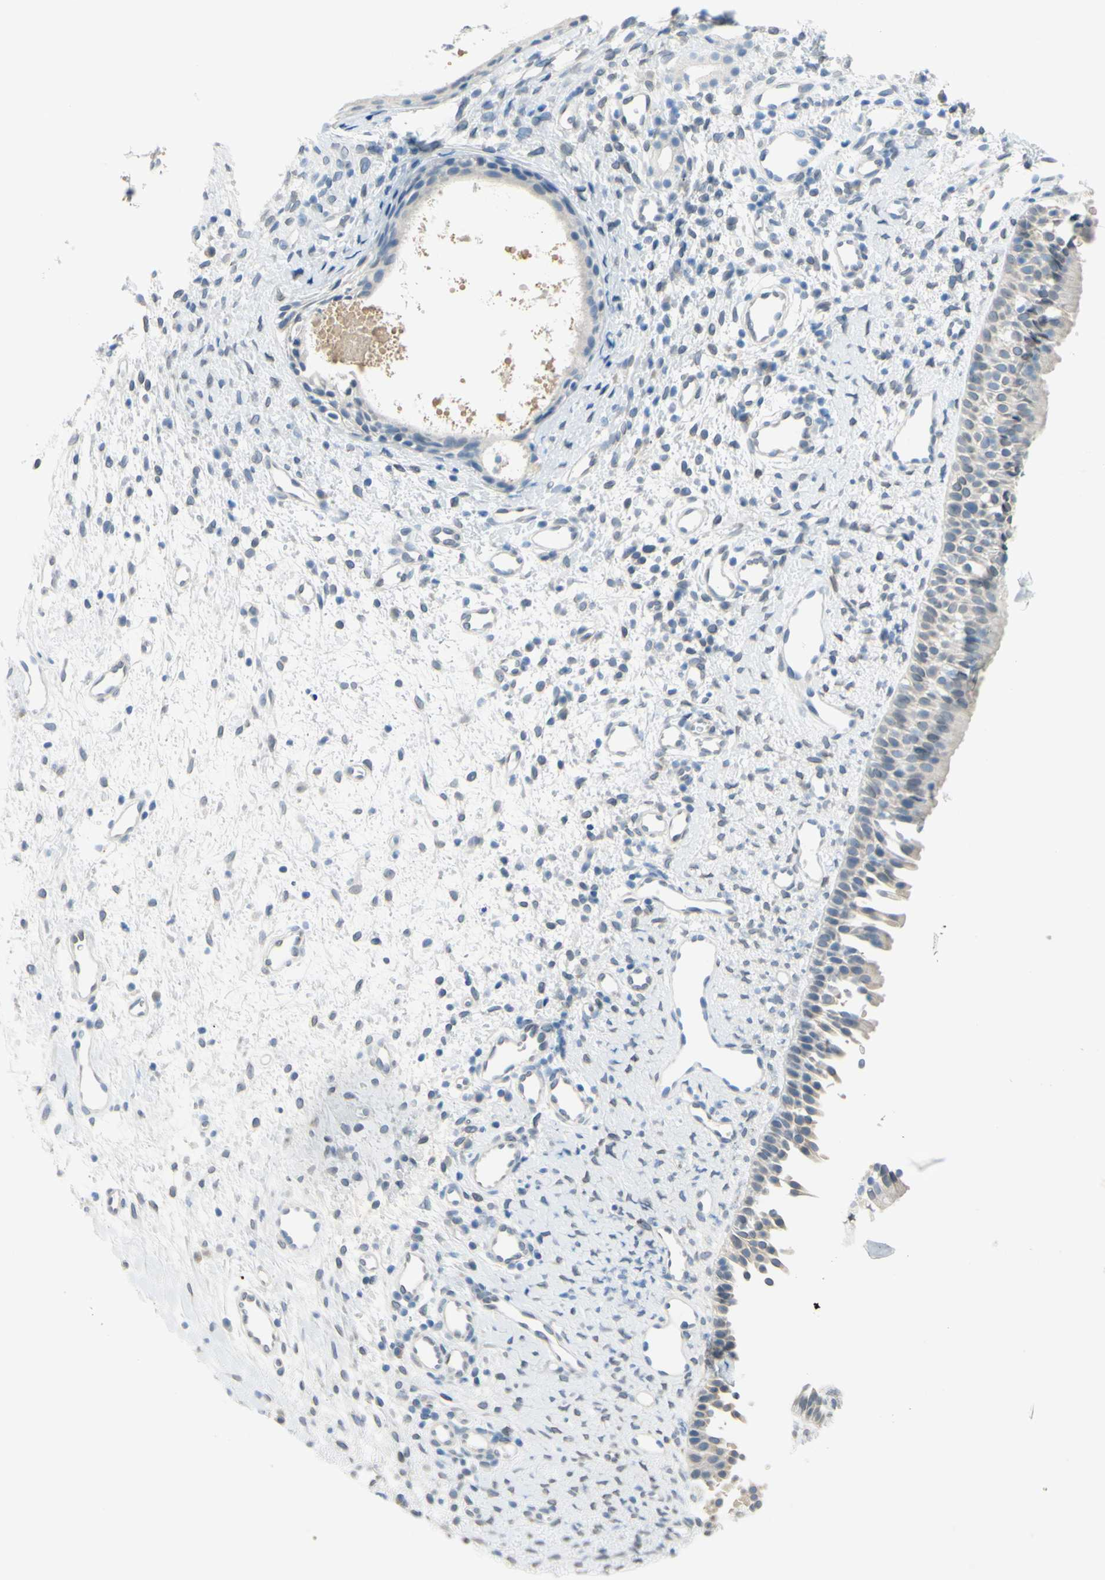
{"staining": {"intensity": "negative", "quantity": "none", "location": "none"}, "tissue": "nasopharynx", "cell_type": "Respiratory epithelial cells", "image_type": "normal", "snomed": [{"axis": "morphology", "description": "Normal tissue, NOS"}, {"axis": "topography", "description": "Nasopharynx"}], "caption": "High power microscopy photomicrograph of an immunohistochemistry histopathology image of normal nasopharynx, revealing no significant positivity in respiratory epithelial cells. Nuclei are stained in blue.", "gene": "DCT", "patient": {"sex": "male", "age": 22}}